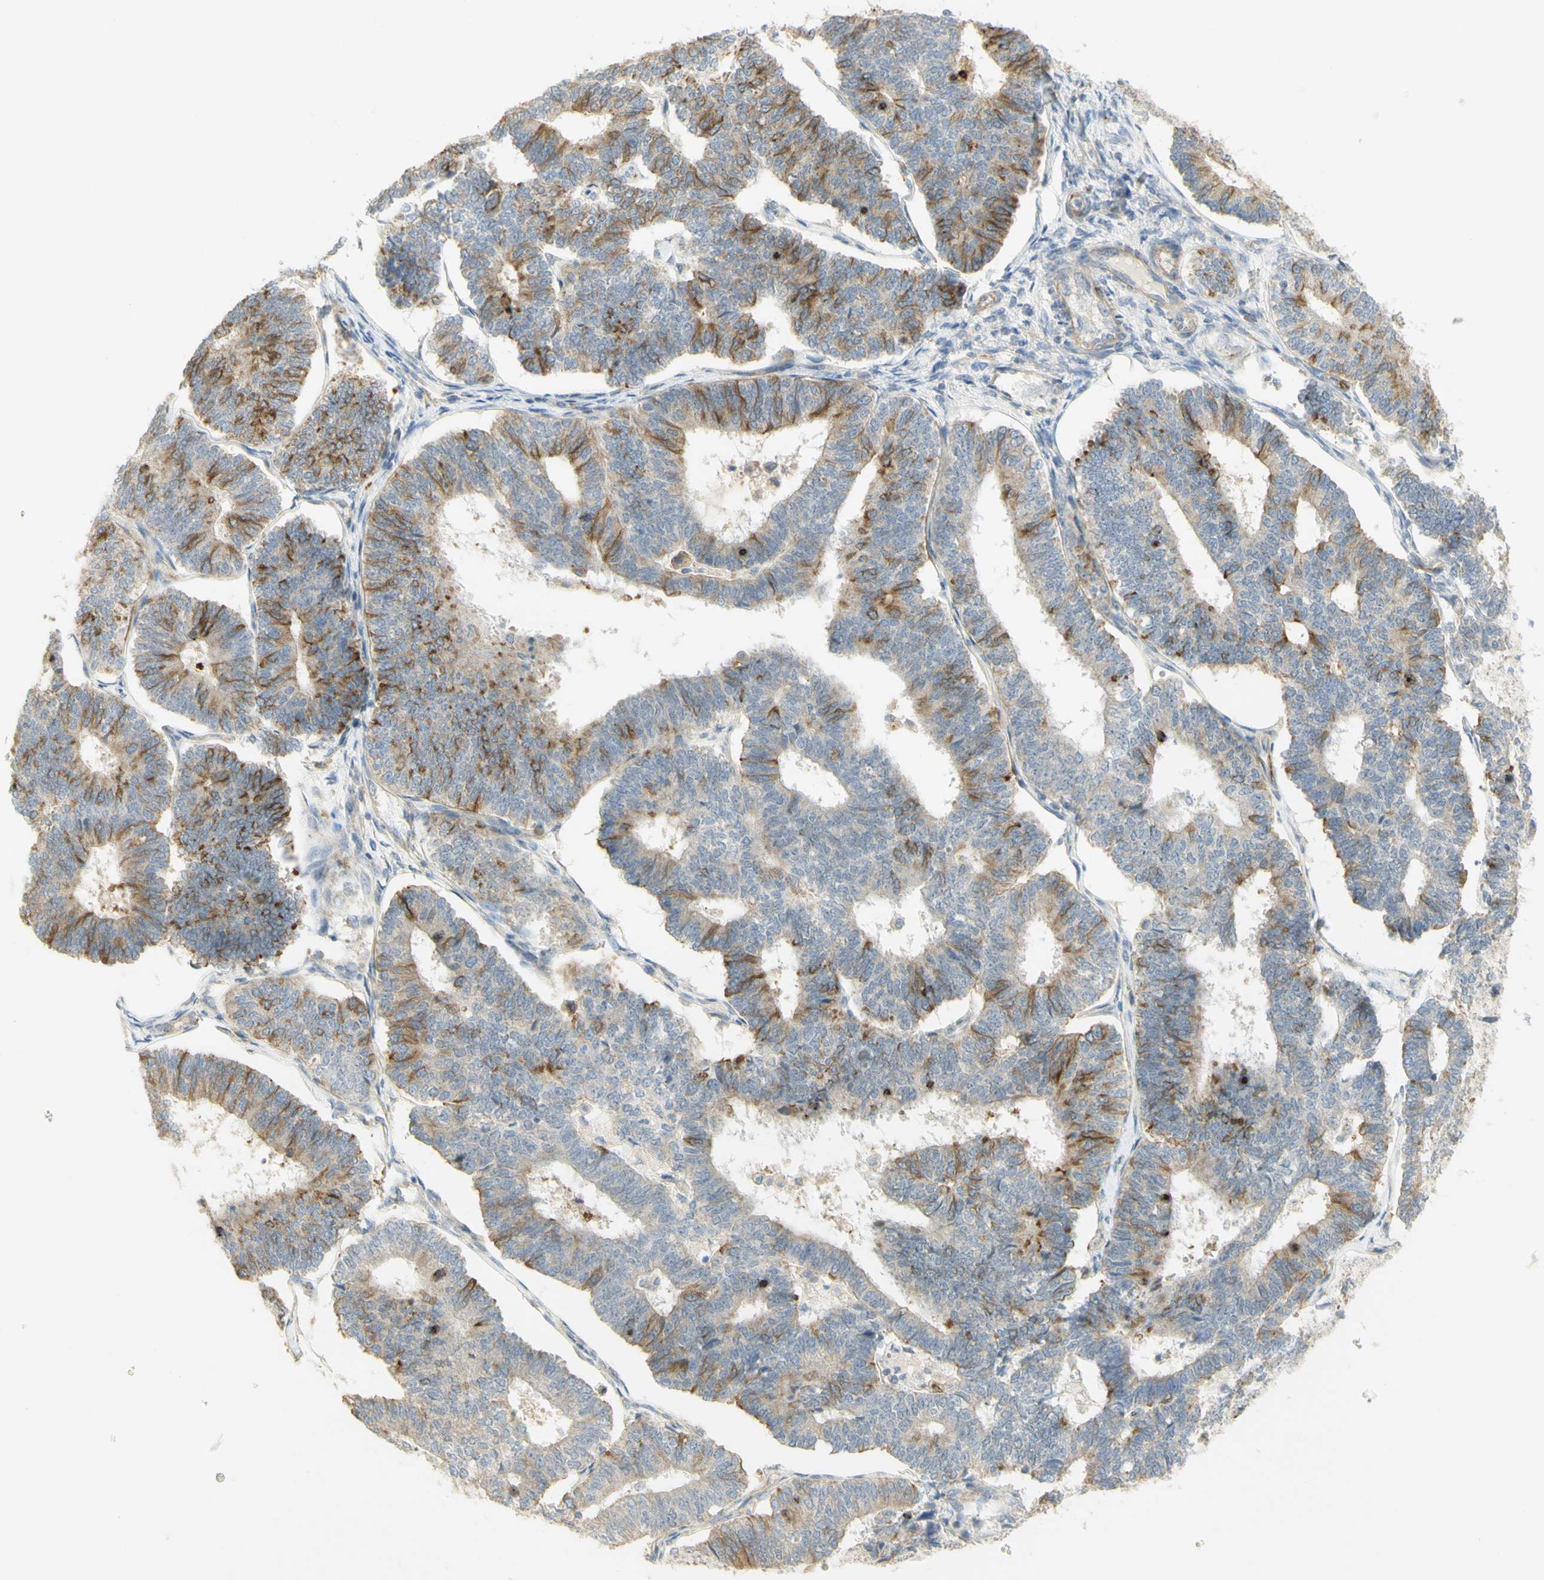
{"staining": {"intensity": "moderate", "quantity": ">75%", "location": "cytoplasmic/membranous"}, "tissue": "endometrial cancer", "cell_type": "Tumor cells", "image_type": "cancer", "snomed": [{"axis": "morphology", "description": "Adenocarcinoma, NOS"}, {"axis": "topography", "description": "Endometrium"}], "caption": "Tumor cells display medium levels of moderate cytoplasmic/membranous positivity in approximately >75% of cells in human endometrial adenocarcinoma.", "gene": "KIF11", "patient": {"sex": "female", "age": 70}}